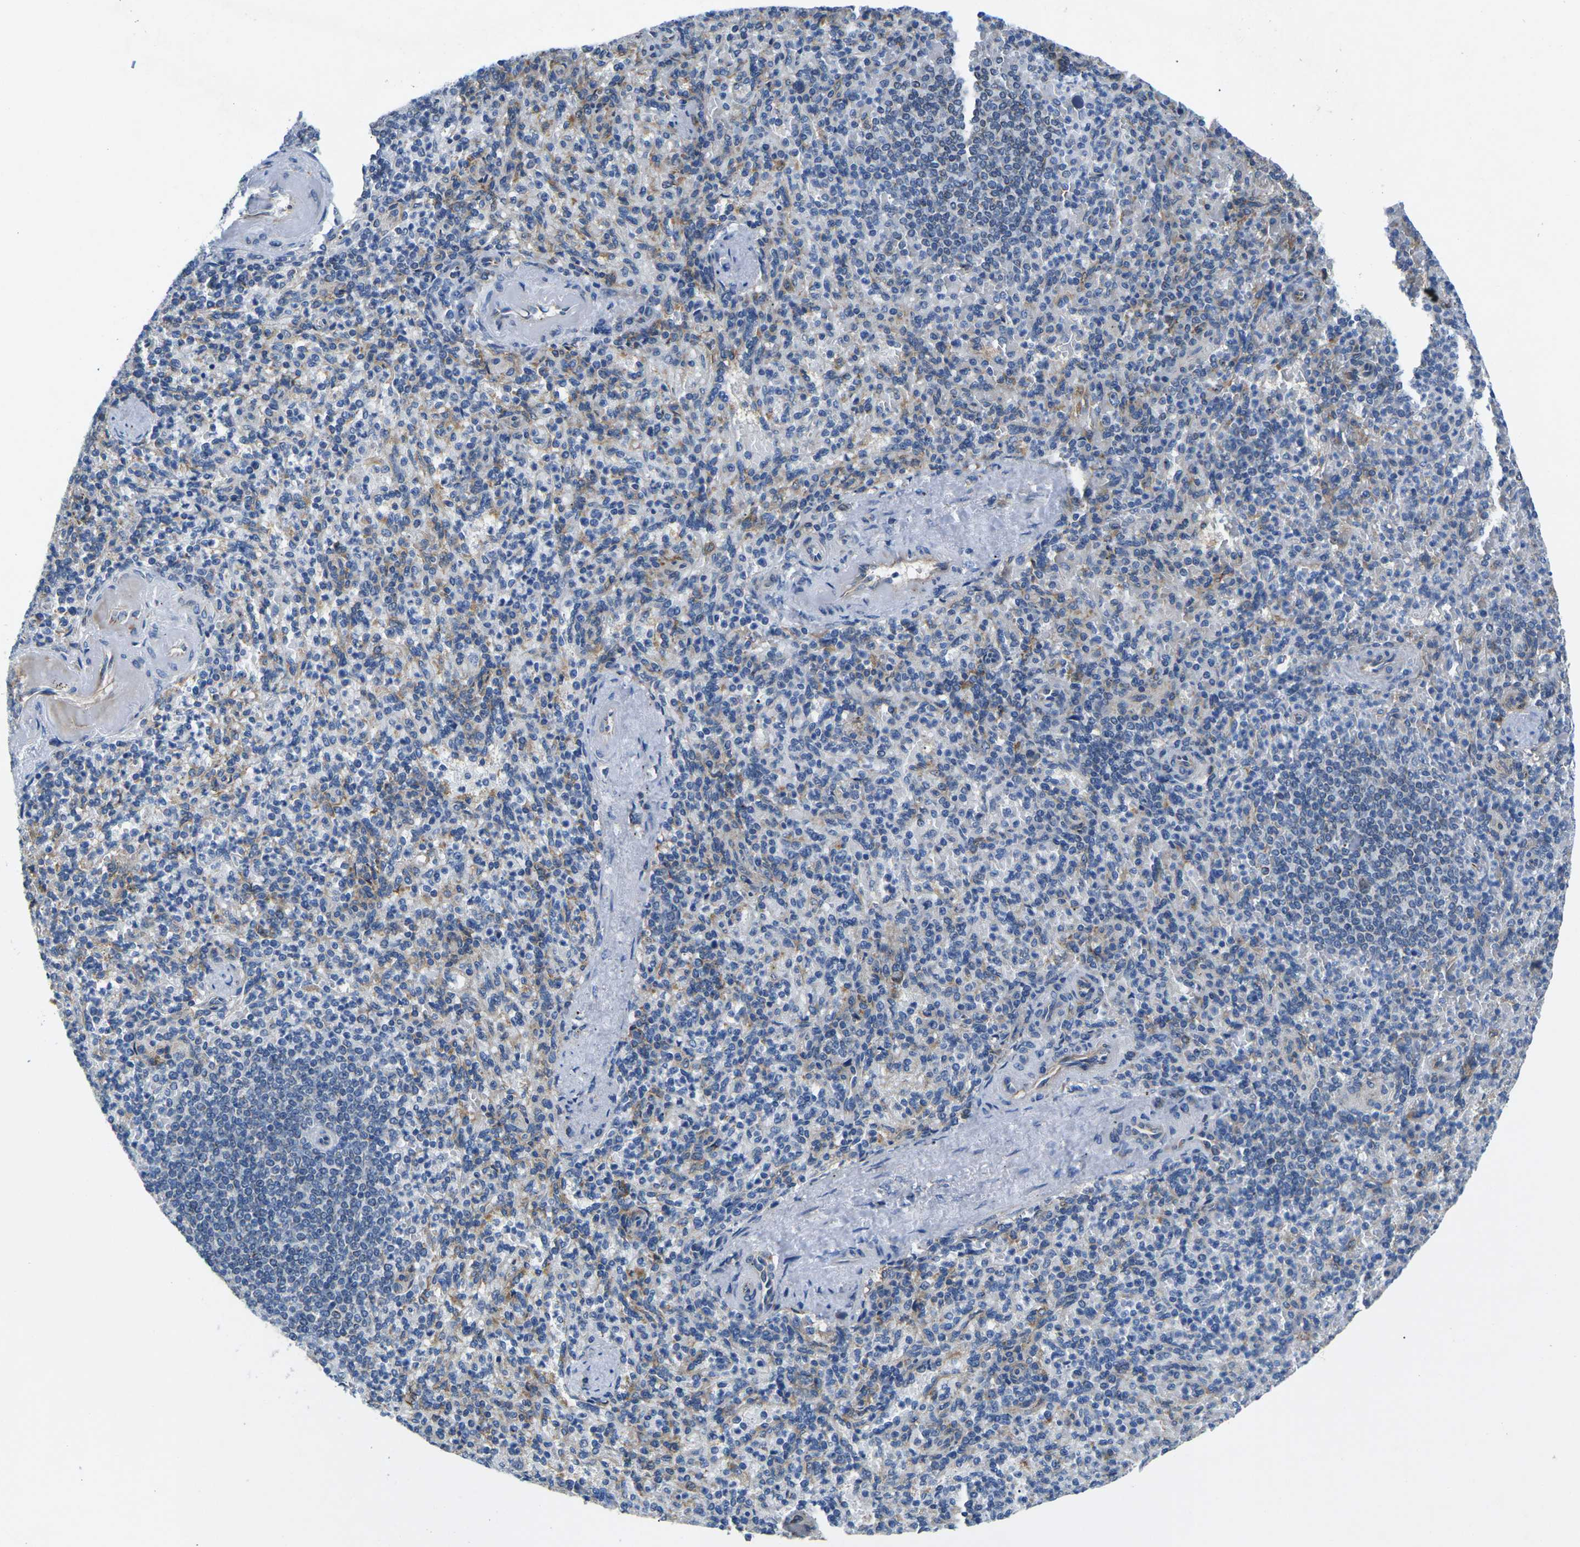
{"staining": {"intensity": "negative", "quantity": "none", "location": "none"}, "tissue": "spleen", "cell_type": "Cells in red pulp", "image_type": "normal", "snomed": [{"axis": "morphology", "description": "Normal tissue, NOS"}, {"axis": "topography", "description": "Spleen"}], "caption": "DAB (3,3'-diaminobenzidine) immunohistochemical staining of benign human spleen demonstrates no significant positivity in cells in red pulp. The staining is performed using DAB (3,3'-diaminobenzidine) brown chromogen with nuclei counter-stained in using hematoxylin.", "gene": "TMEFF2", "patient": {"sex": "female", "age": 74}}